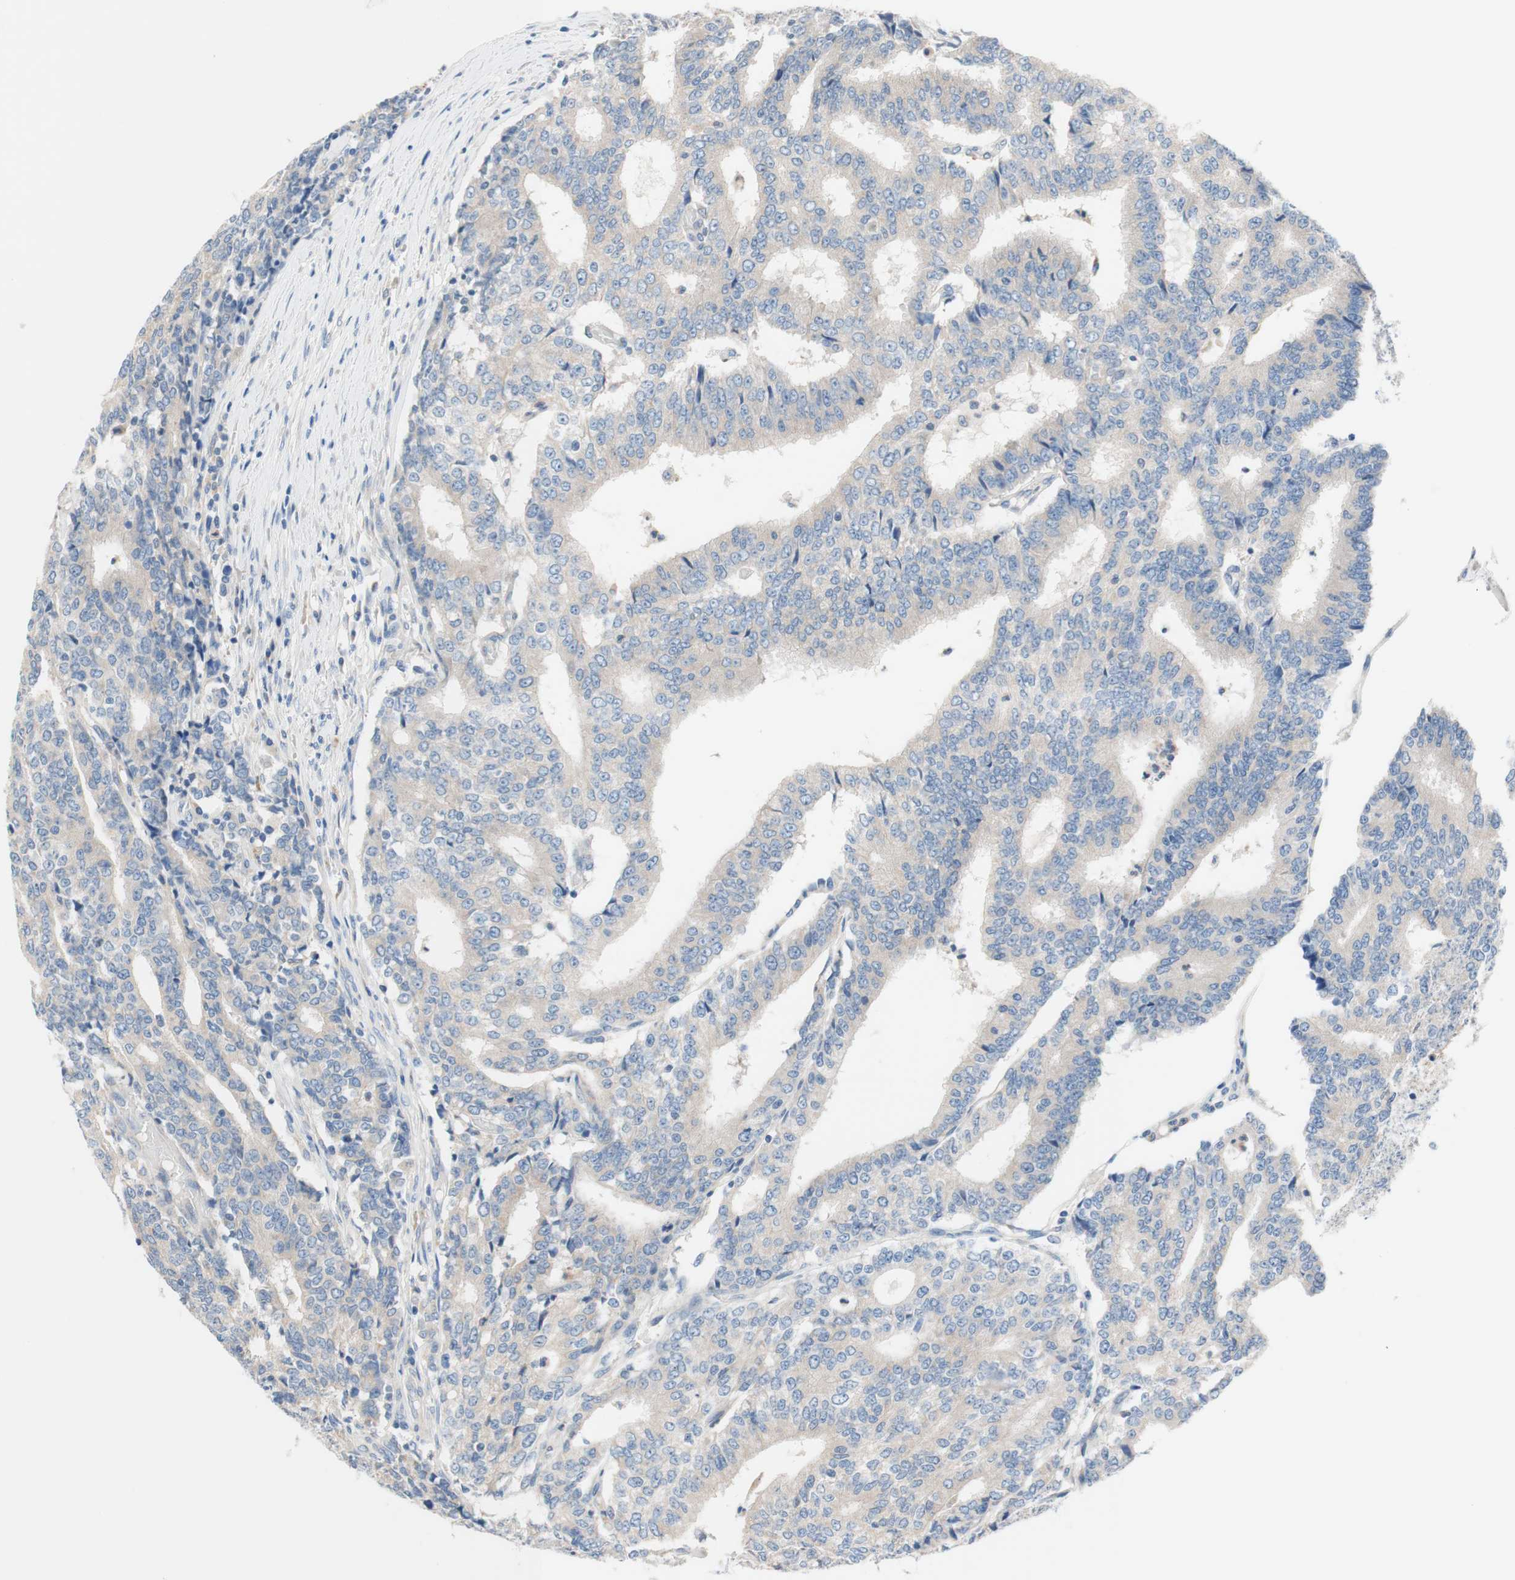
{"staining": {"intensity": "weak", "quantity": ">75%", "location": "cytoplasmic/membranous"}, "tissue": "prostate cancer", "cell_type": "Tumor cells", "image_type": "cancer", "snomed": [{"axis": "morphology", "description": "Normal tissue, NOS"}, {"axis": "morphology", "description": "Adenocarcinoma, High grade"}, {"axis": "topography", "description": "Prostate"}, {"axis": "topography", "description": "Seminal veicle"}], "caption": "Tumor cells demonstrate low levels of weak cytoplasmic/membranous staining in about >75% of cells in prostate cancer (adenocarcinoma (high-grade)).", "gene": "F3", "patient": {"sex": "male", "age": 55}}